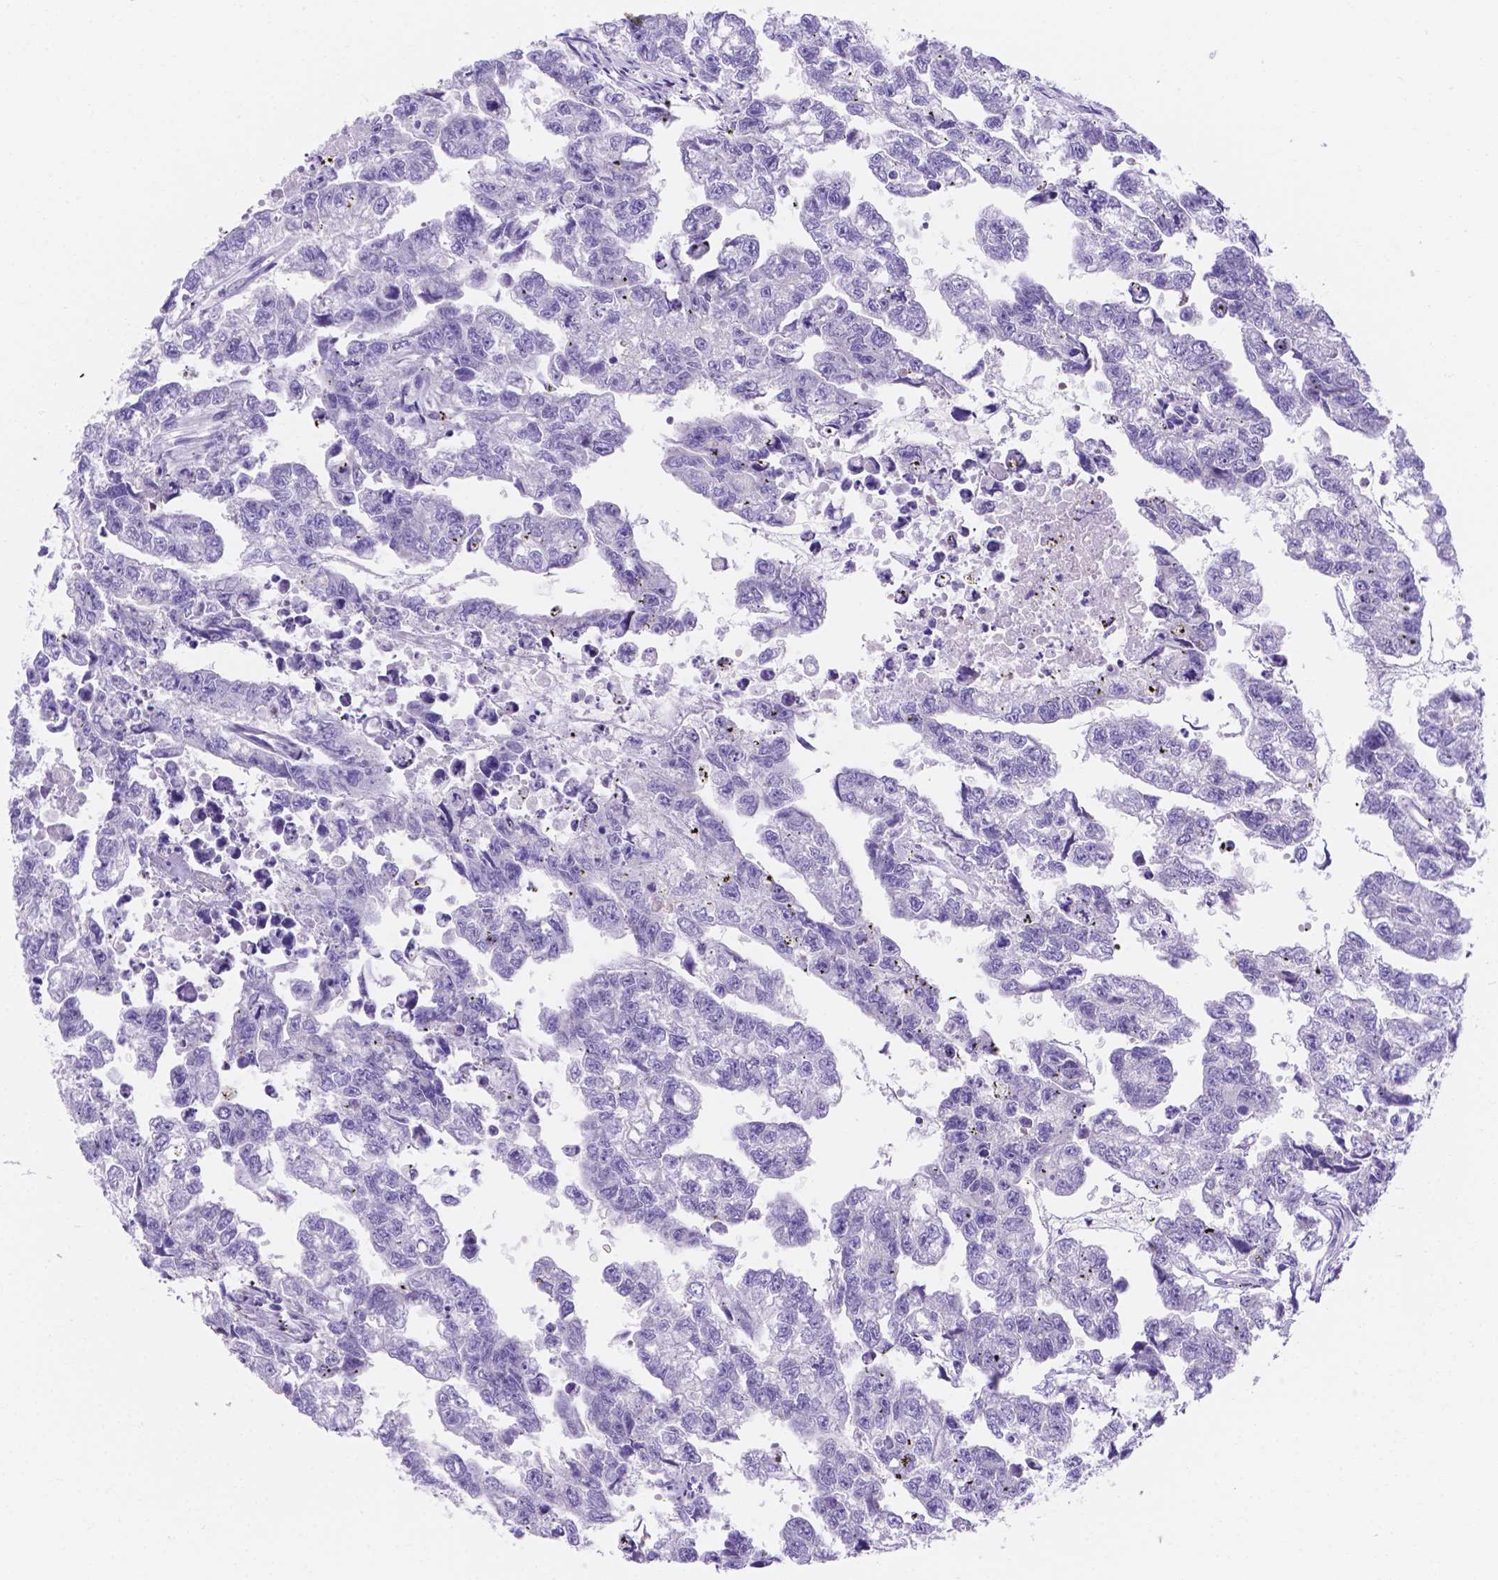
{"staining": {"intensity": "negative", "quantity": "none", "location": "none"}, "tissue": "testis cancer", "cell_type": "Tumor cells", "image_type": "cancer", "snomed": [{"axis": "morphology", "description": "Carcinoma, Embryonal, NOS"}, {"axis": "morphology", "description": "Teratoma, malignant, NOS"}, {"axis": "topography", "description": "Testis"}], "caption": "Micrograph shows no significant protein expression in tumor cells of embryonal carcinoma (testis).", "gene": "MLN", "patient": {"sex": "male", "age": 44}}